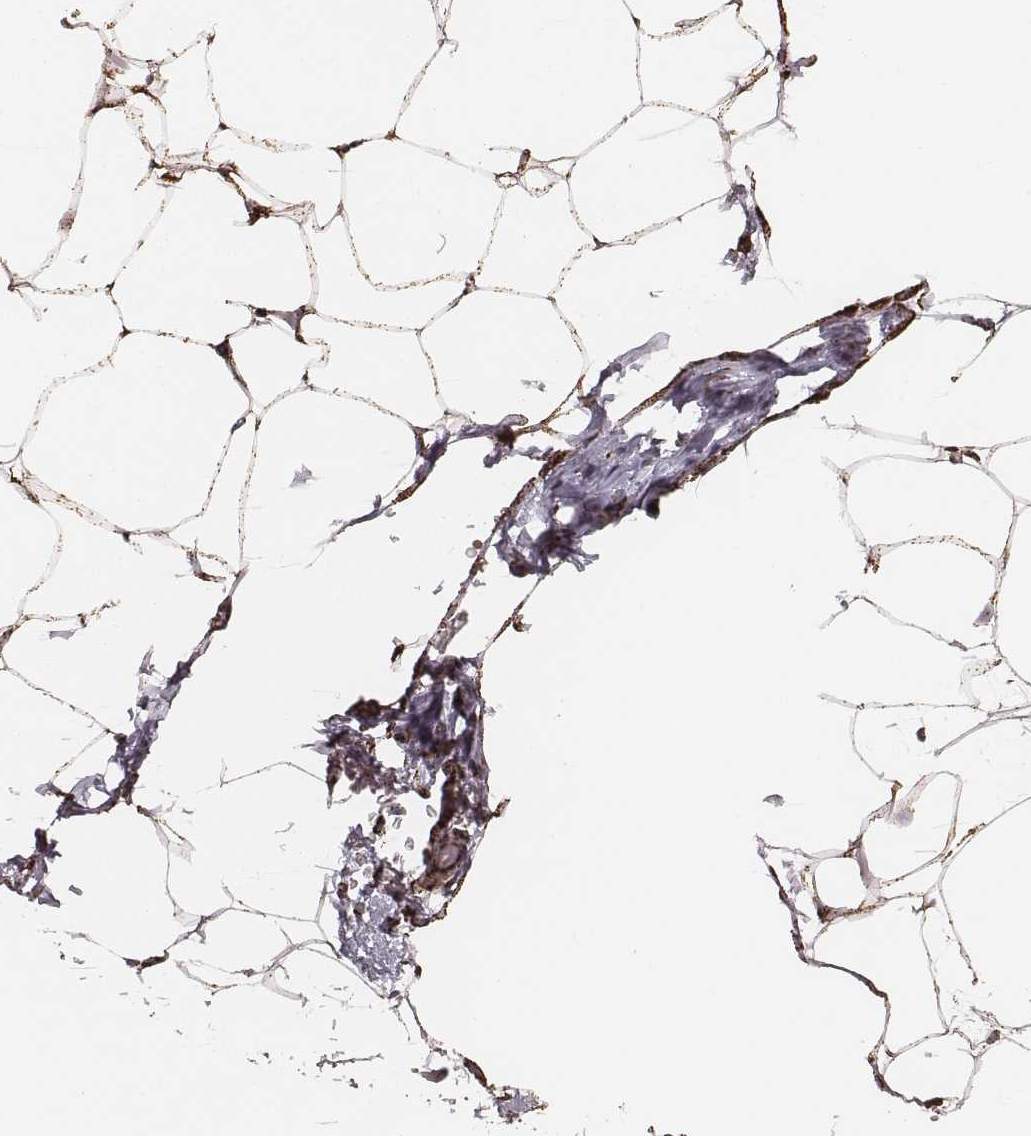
{"staining": {"intensity": "moderate", "quantity": ">75%", "location": "cytoplasmic/membranous"}, "tissue": "adipose tissue", "cell_type": "Adipocytes", "image_type": "normal", "snomed": [{"axis": "morphology", "description": "Normal tissue, NOS"}, {"axis": "topography", "description": "Adipose tissue"}], "caption": "Immunohistochemistry staining of unremarkable adipose tissue, which exhibits medium levels of moderate cytoplasmic/membranous positivity in about >75% of adipocytes indicating moderate cytoplasmic/membranous protein expression. The staining was performed using DAB (brown) for protein detection and nuclei were counterstained in hematoxylin (blue).", "gene": "TUFM", "patient": {"sex": "male", "age": 57}}